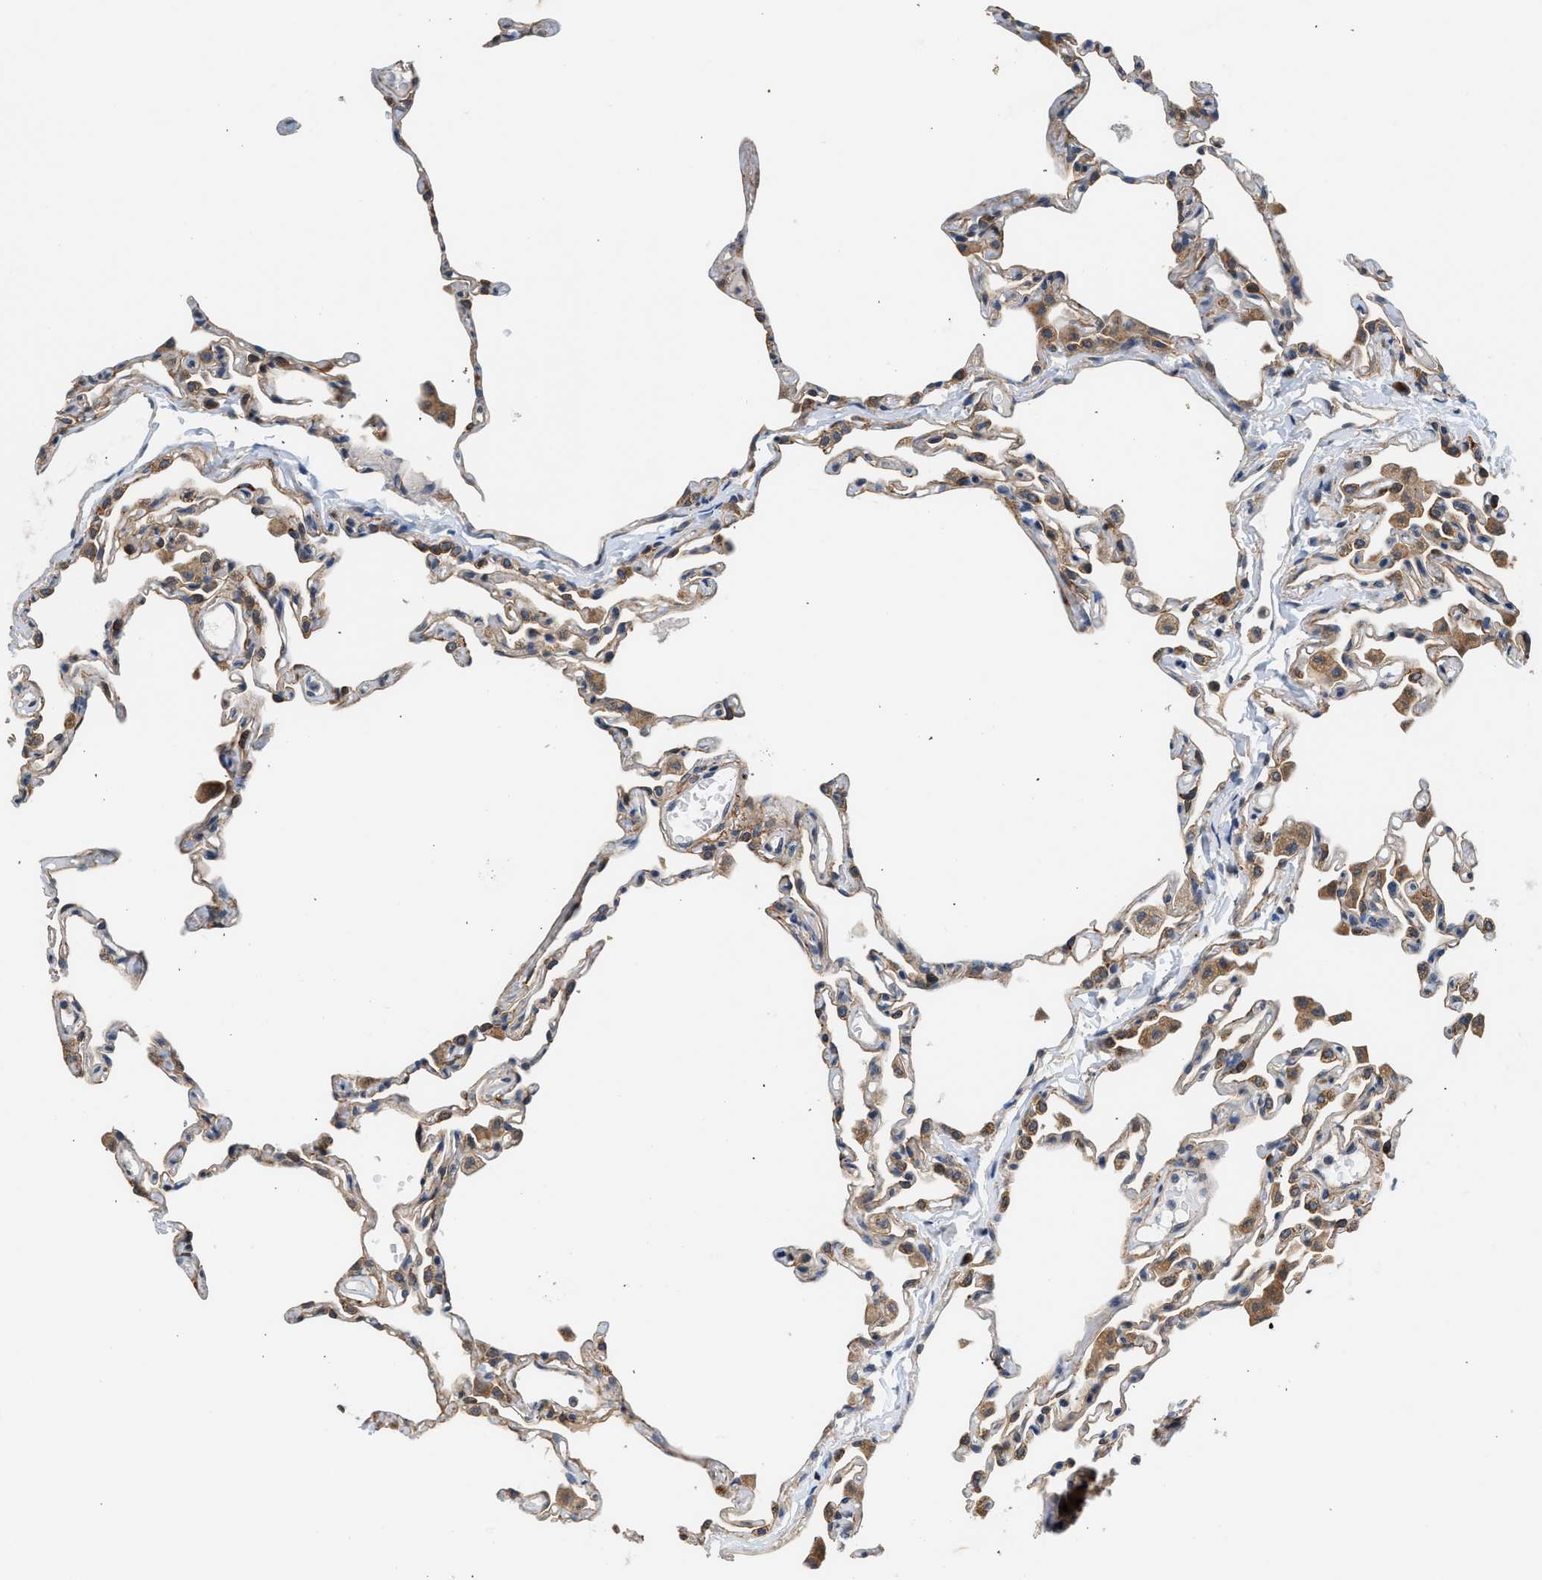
{"staining": {"intensity": "weak", "quantity": "25%-75%", "location": "cytoplasmic/membranous"}, "tissue": "lung", "cell_type": "Alveolar cells", "image_type": "normal", "snomed": [{"axis": "morphology", "description": "Normal tissue, NOS"}, {"axis": "topography", "description": "Lung"}], "caption": "This micrograph displays immunohistochemistry (IHC) staining of unremarkable lung, with low weak cytoplasmic/membranous staining in approximately 25%-75% of alveolar cells.", "gene": "POLG2", "patient": {"sex": "female", "age": 49}}